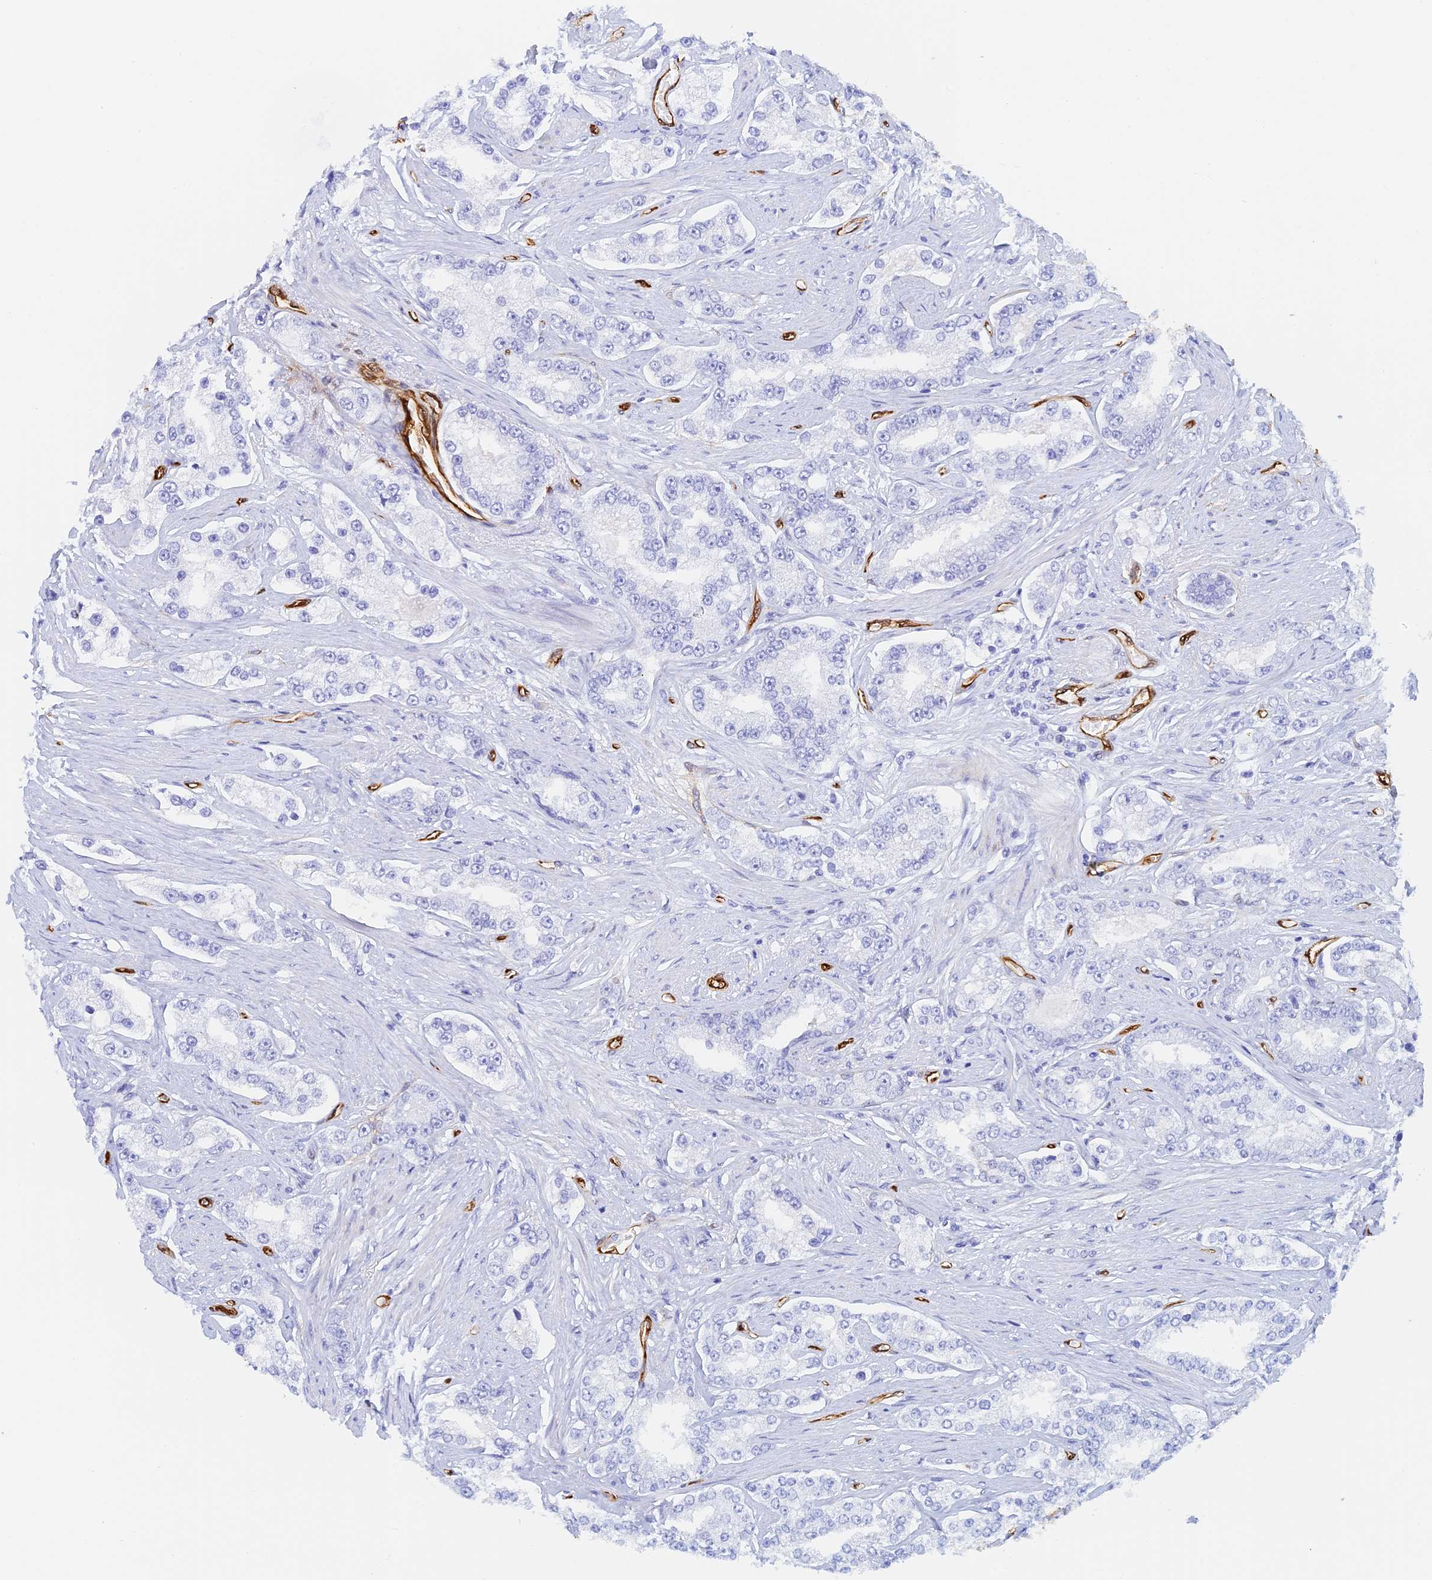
{"staining": {"intensity": "negative", "quantity": "none", "location": "none"}, "tissue": "prostate cancer", "cell_type": "Tumor cells", "image_type": "cancer", "snomed": [{"axis": "morphology", "description": "Normal tissue, NOS"}, {"axis": "morphology", "description": "Adenocarcinoma, High grade"}, {"axis": "topography", "description": "Prostate"}], "caption": "An image of human prostate adenocarcinoma (high-grade) is negative for staining in tumor cells.", "gene": "CRIP2", "patient": {"sex": "male", "age": 83}}